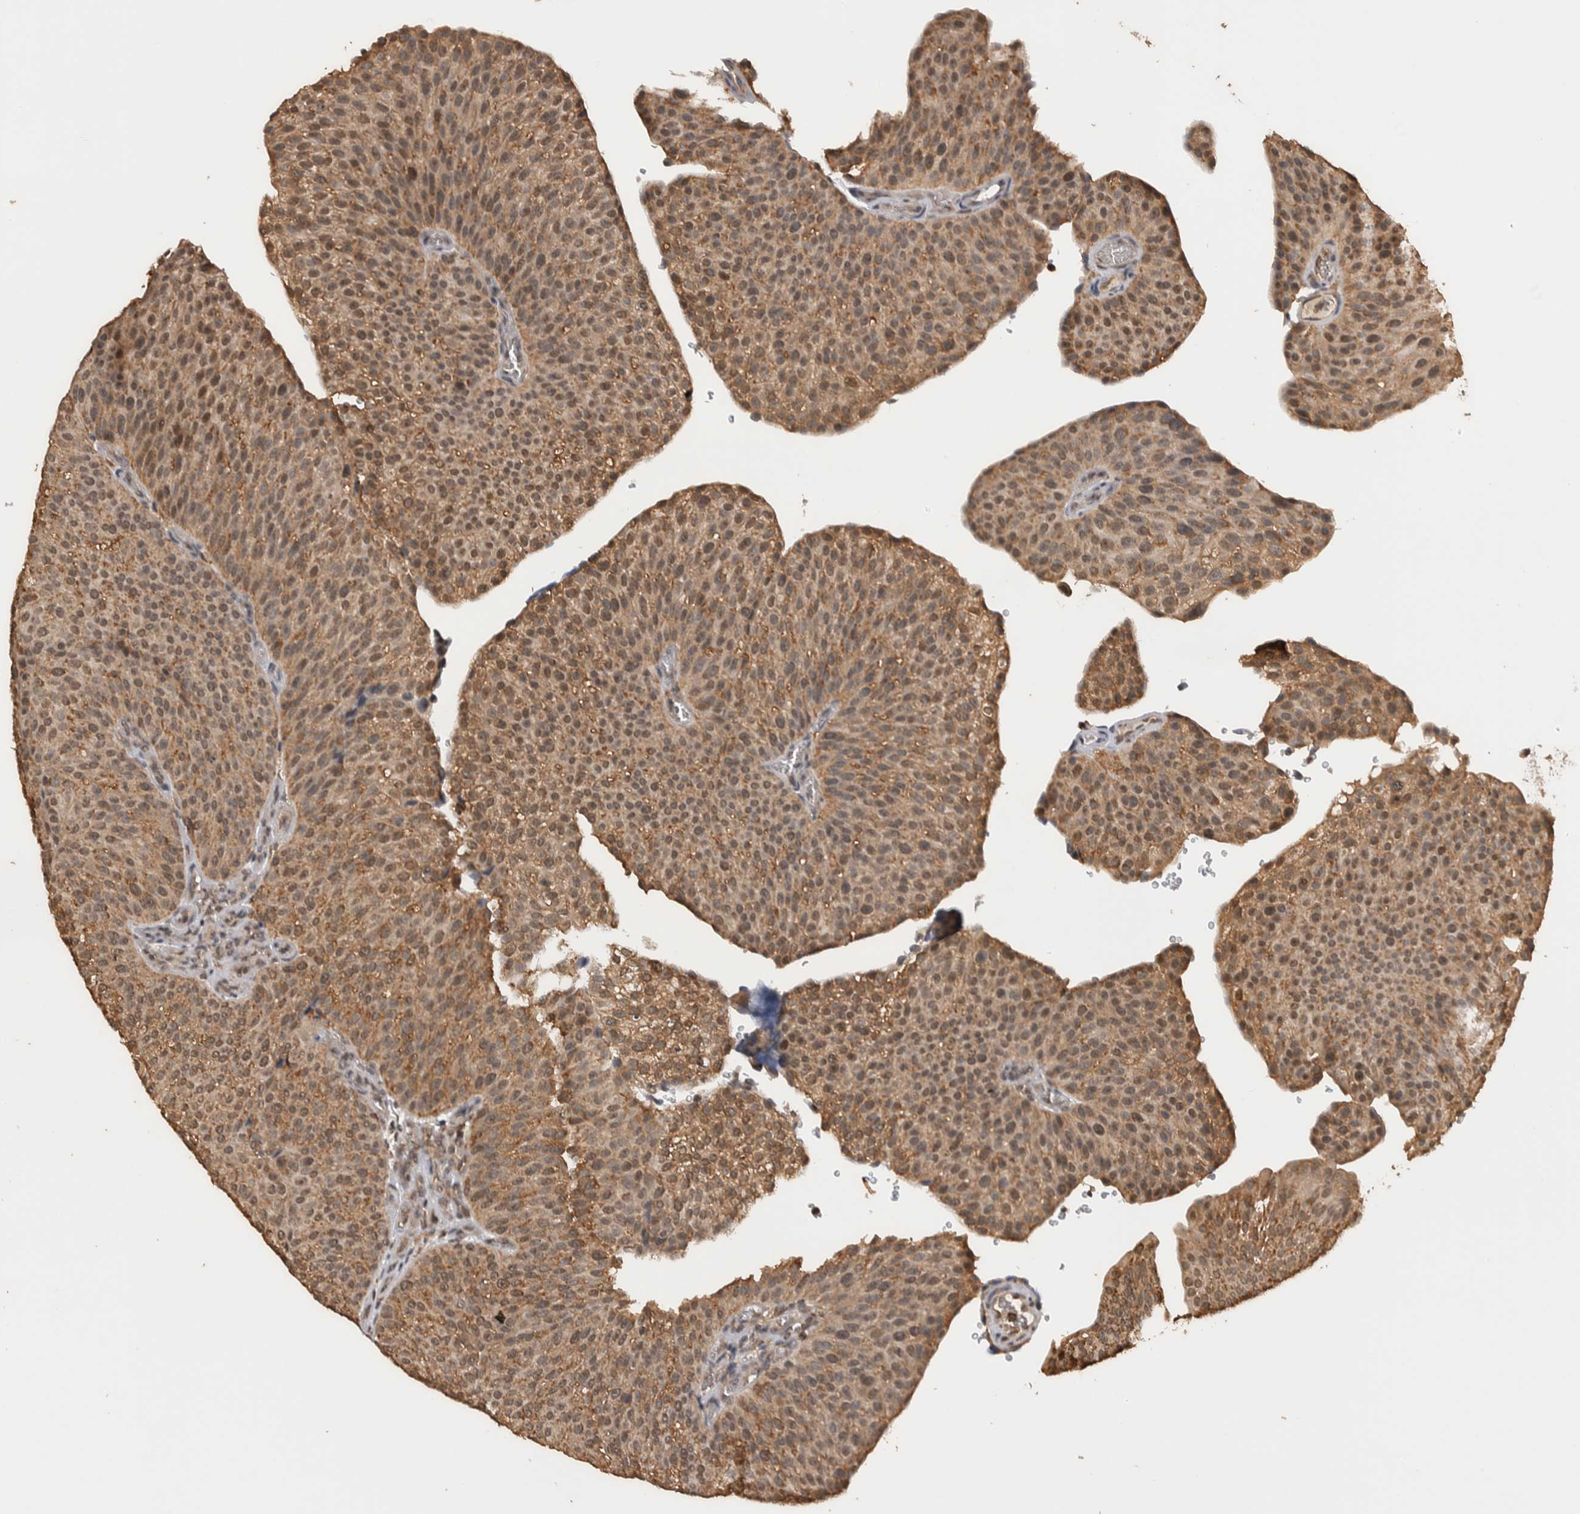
{"staining": {"intensity": "moderate", "quantity": ">75%", "location": "cytoplasmic/membranous,nuclear"}, "tissue": "urothelial cancer", "cell_type": "Tumor cells", "image_type": "cancer", "snomed": [{"axis": "morphology", "description": "Normal tissue, NOS"}, {"axis": "morphology", "description": "Urothelial carcinoma, Low grade"}, {"axis": "topography", "description": "Smooth muscle"}, {"axis": "topography", "description": "Urinary bladder"}], "caption": "Moderate cytoplasmic/membranous and nuclear staining for a protein is seen in about >75% of tumor cells of low-grade urothelial carcinoma using immunohistochemistry (IHC).", "gene": "DVL2", "patient": {"sex": "male", "age": 60}}